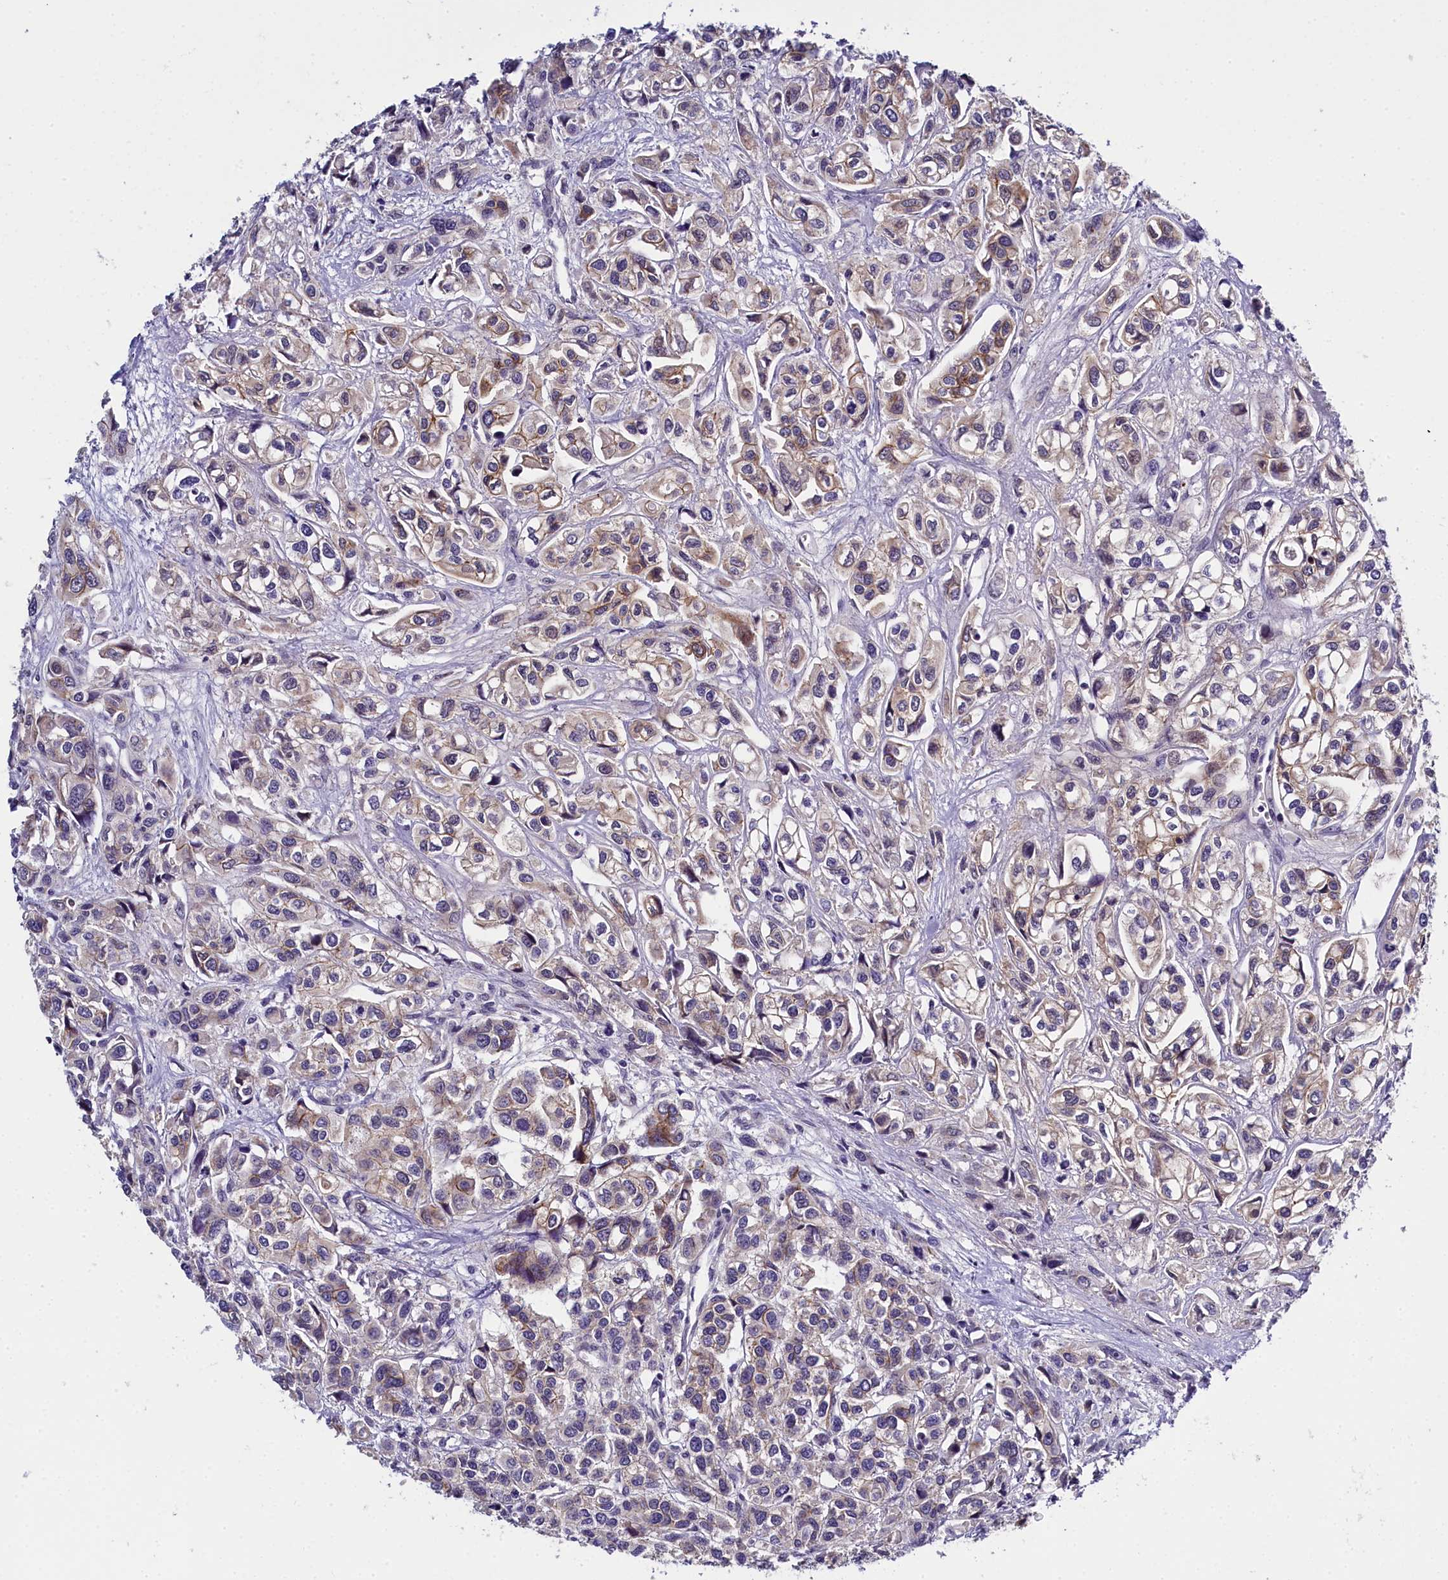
{"staining": {"intensity": "weak", "quantity": "<25%", "location": "cytoplasmic/membranous"}, "tissue": "urothelial cancer", "cell_type": "Tumor cells", "image_type": "cancer", "snomed": [{"axis": "morphology", "description": "Urothelial carcinoma, High grade"}, {"axis": "topography", "description": "Urinary bladder"}], "caption": "High magnification brightfield microscopy of urothelial cancer stained with DAB (brown) and counterstained with hematoxylin (blue): tumor cells show no significant staining.", "gene": "ENKD1", "patient": {"sex": "male", "age": 67}}